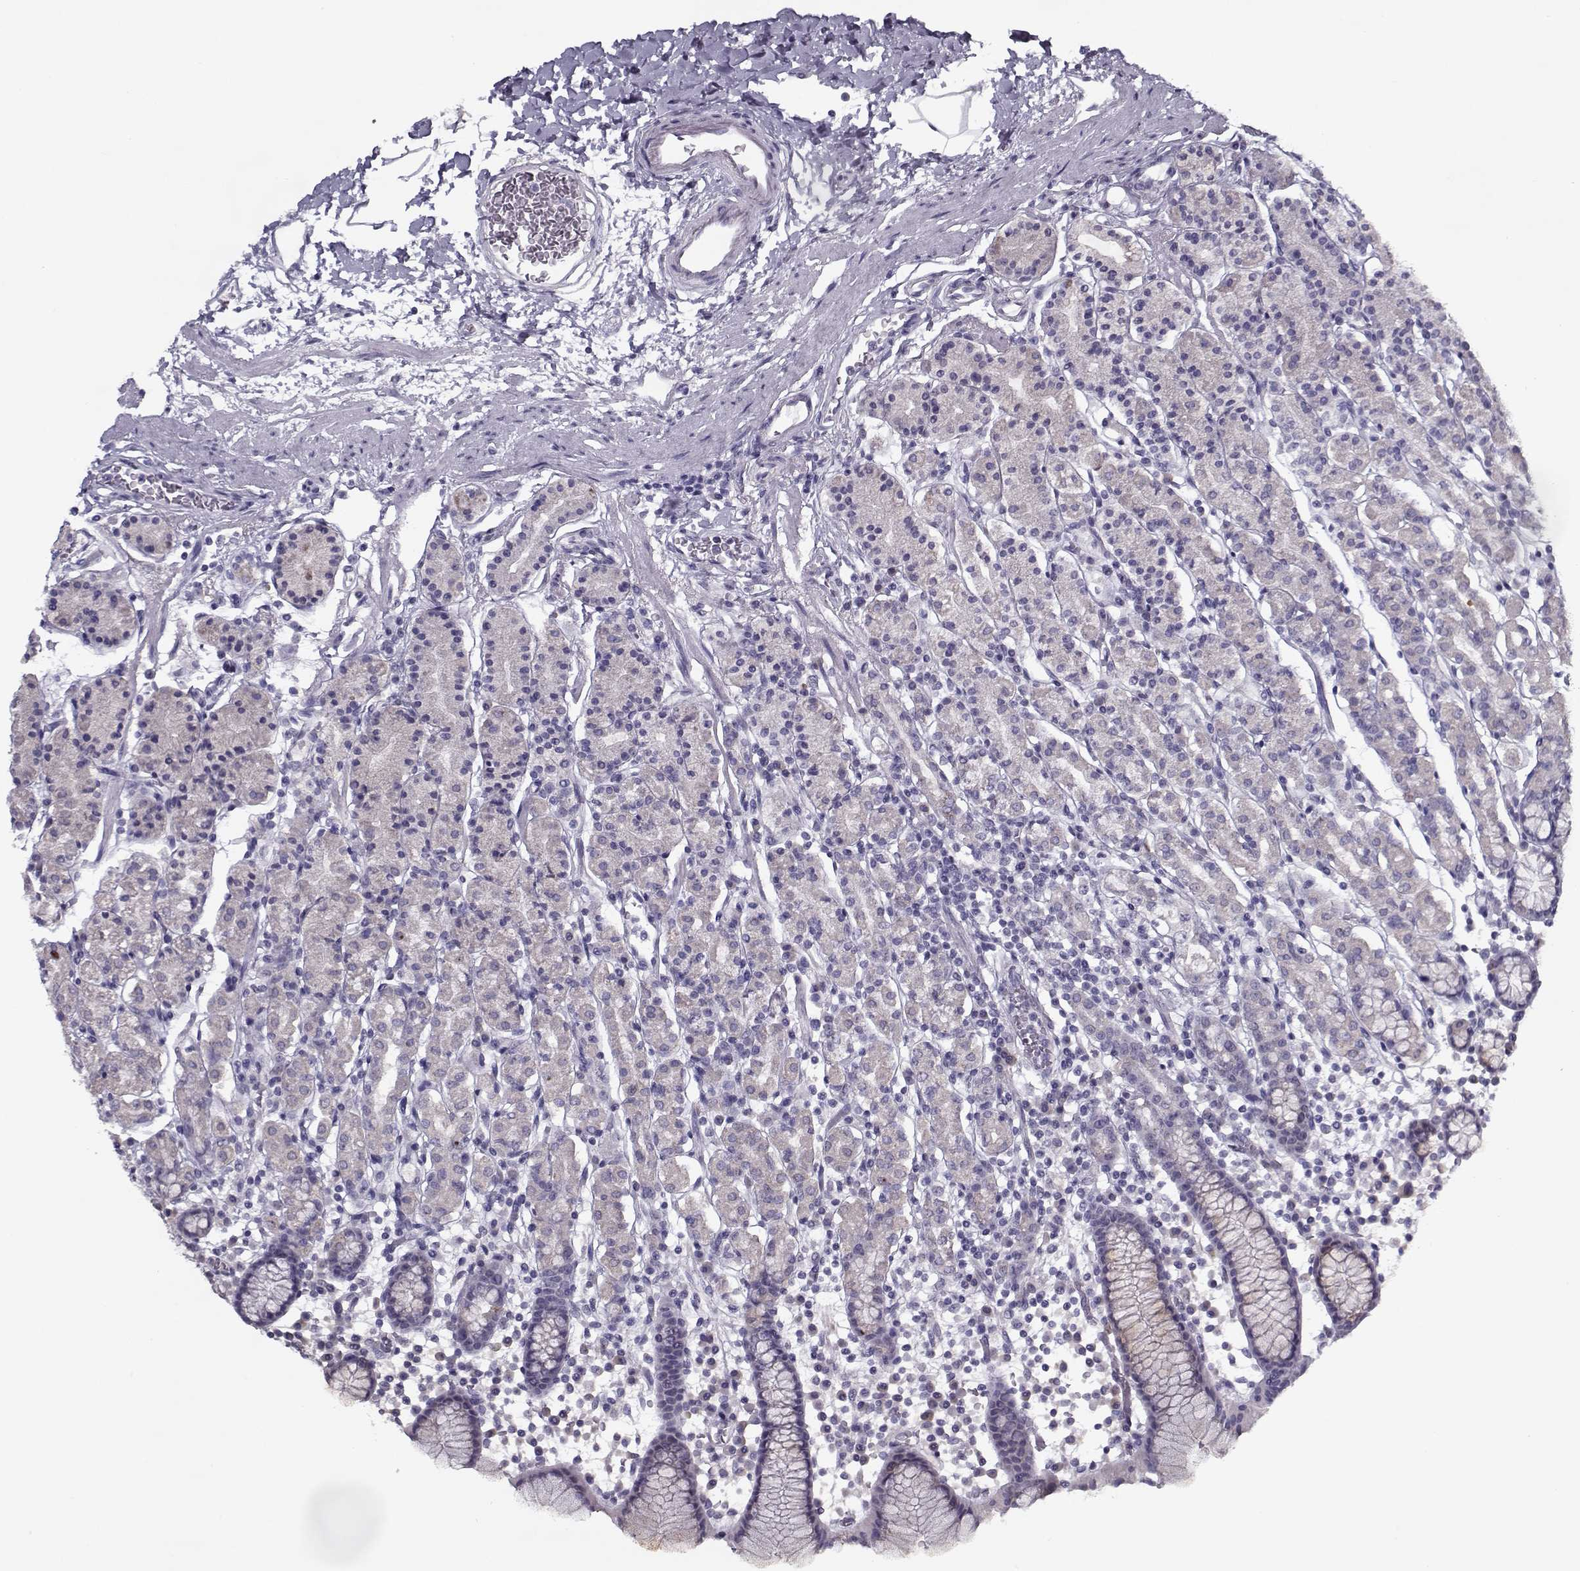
{"staining": {"intensity": "negative", "quantity": "none", "location": "none"}, "tissue": "stomach", "cell_type": "Glandular cells", "image_type": "normal", "snomed": [{"axis": "morphology", "description": "Normal tissue, NOS"}, {"axis": "topography", "description": "Stomach, upper"}, {"axis": "topography", "description": "Stomach"}], "caption": "Immunohistochemistry histopathology image of unremarkable stomach: stomach stained with DAB shows no significant protein positivity in glandular cells.", "gene": "SEC16B", "patient": {"sex": "male", "age": 62}}